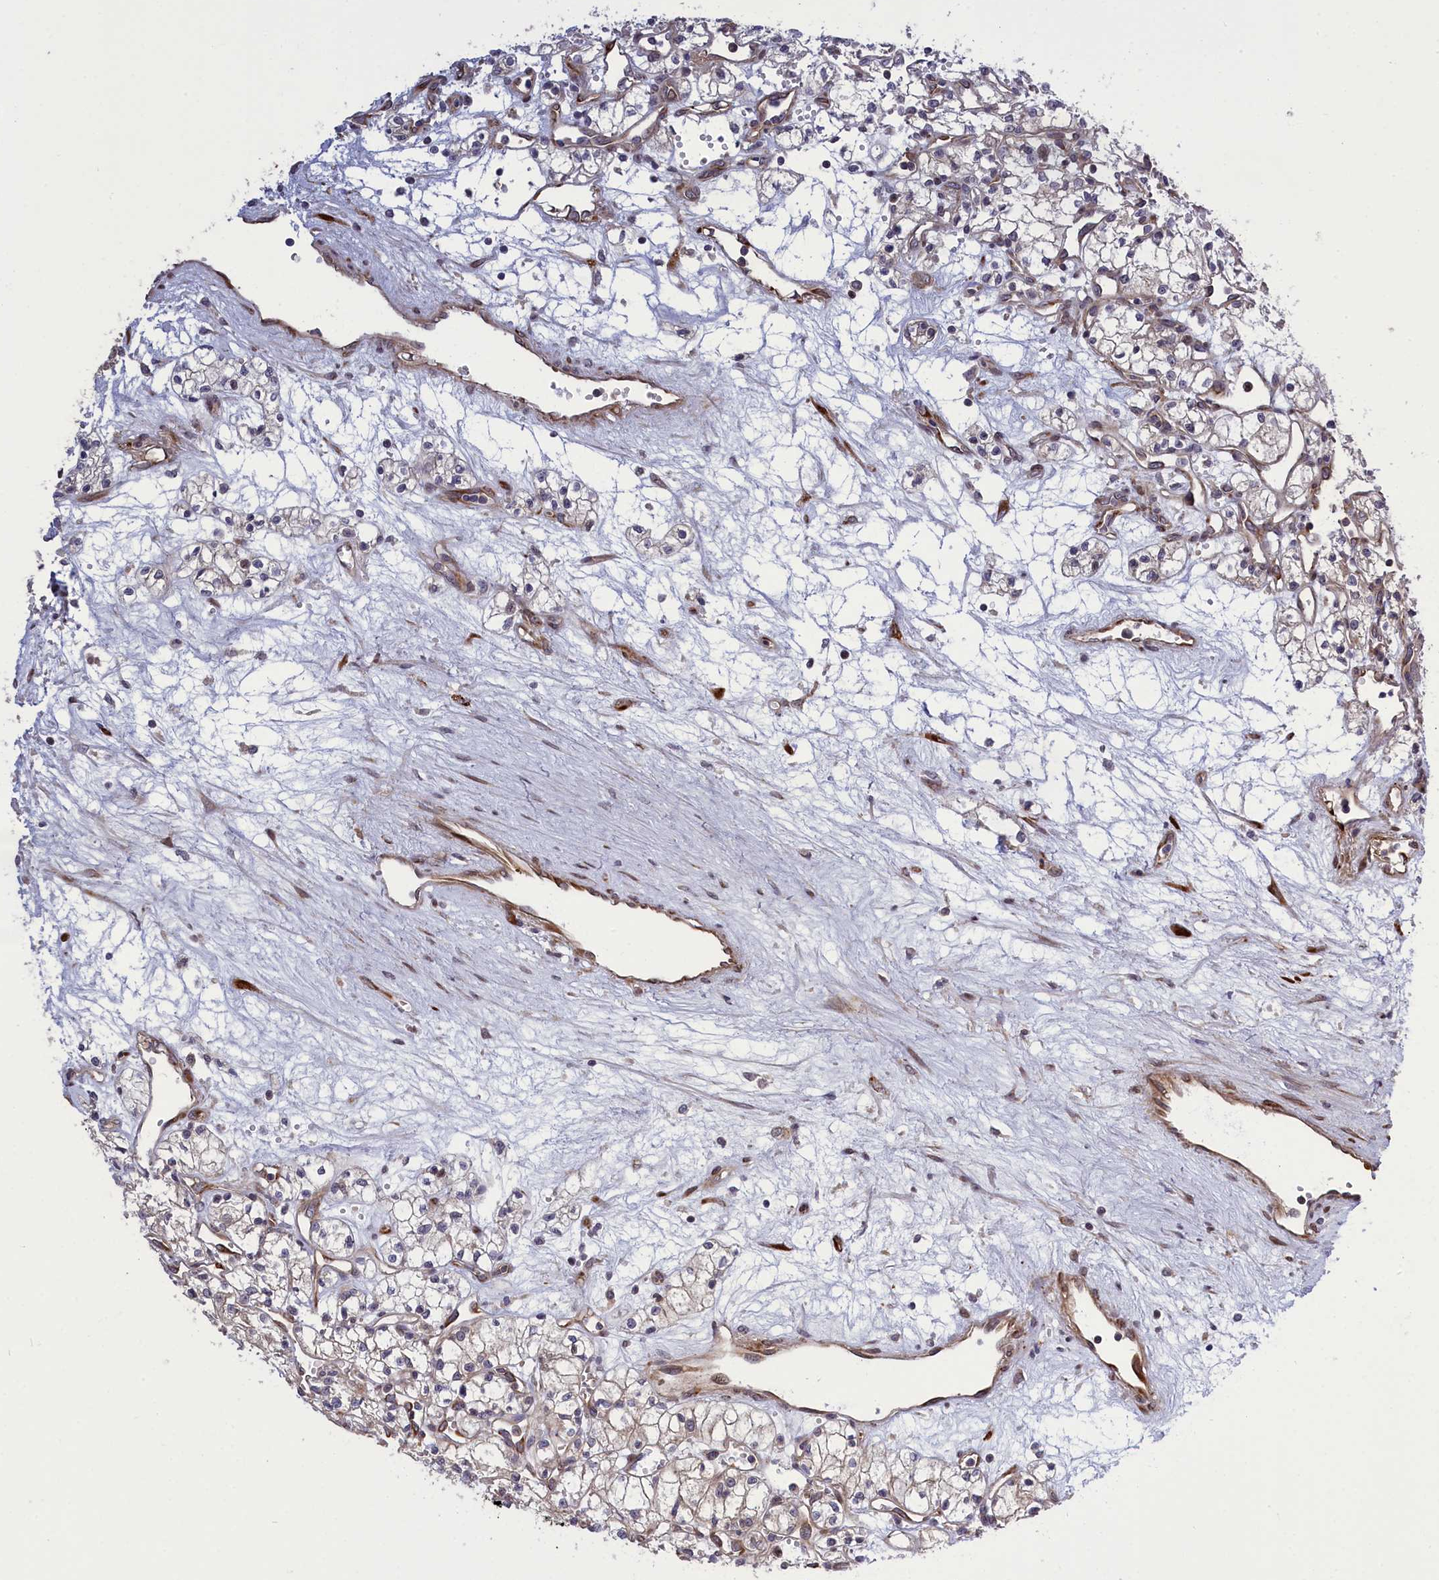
{"staining": {"intensity": "negative", "quantity": "none", "location": "none"}, "tissue": "renal cancer", "cell_type": "Tumor cells", "image_type": "cancer", "snomed": [{"axis": "morphology", "description": "Adenocarcinoma, NOS"}, {"axis": "topography", "description": "Kidney"}], "caption": "Tumor cells show no significant protein staining in renal cancer (adenocarcinoma). Brightfield microscopy of IHC stained with DAB (brown) and hematoxylin (blue), captured at high magnification.", "gene": "DDX60L", "patient": {"sex": "male", "age": 59}}